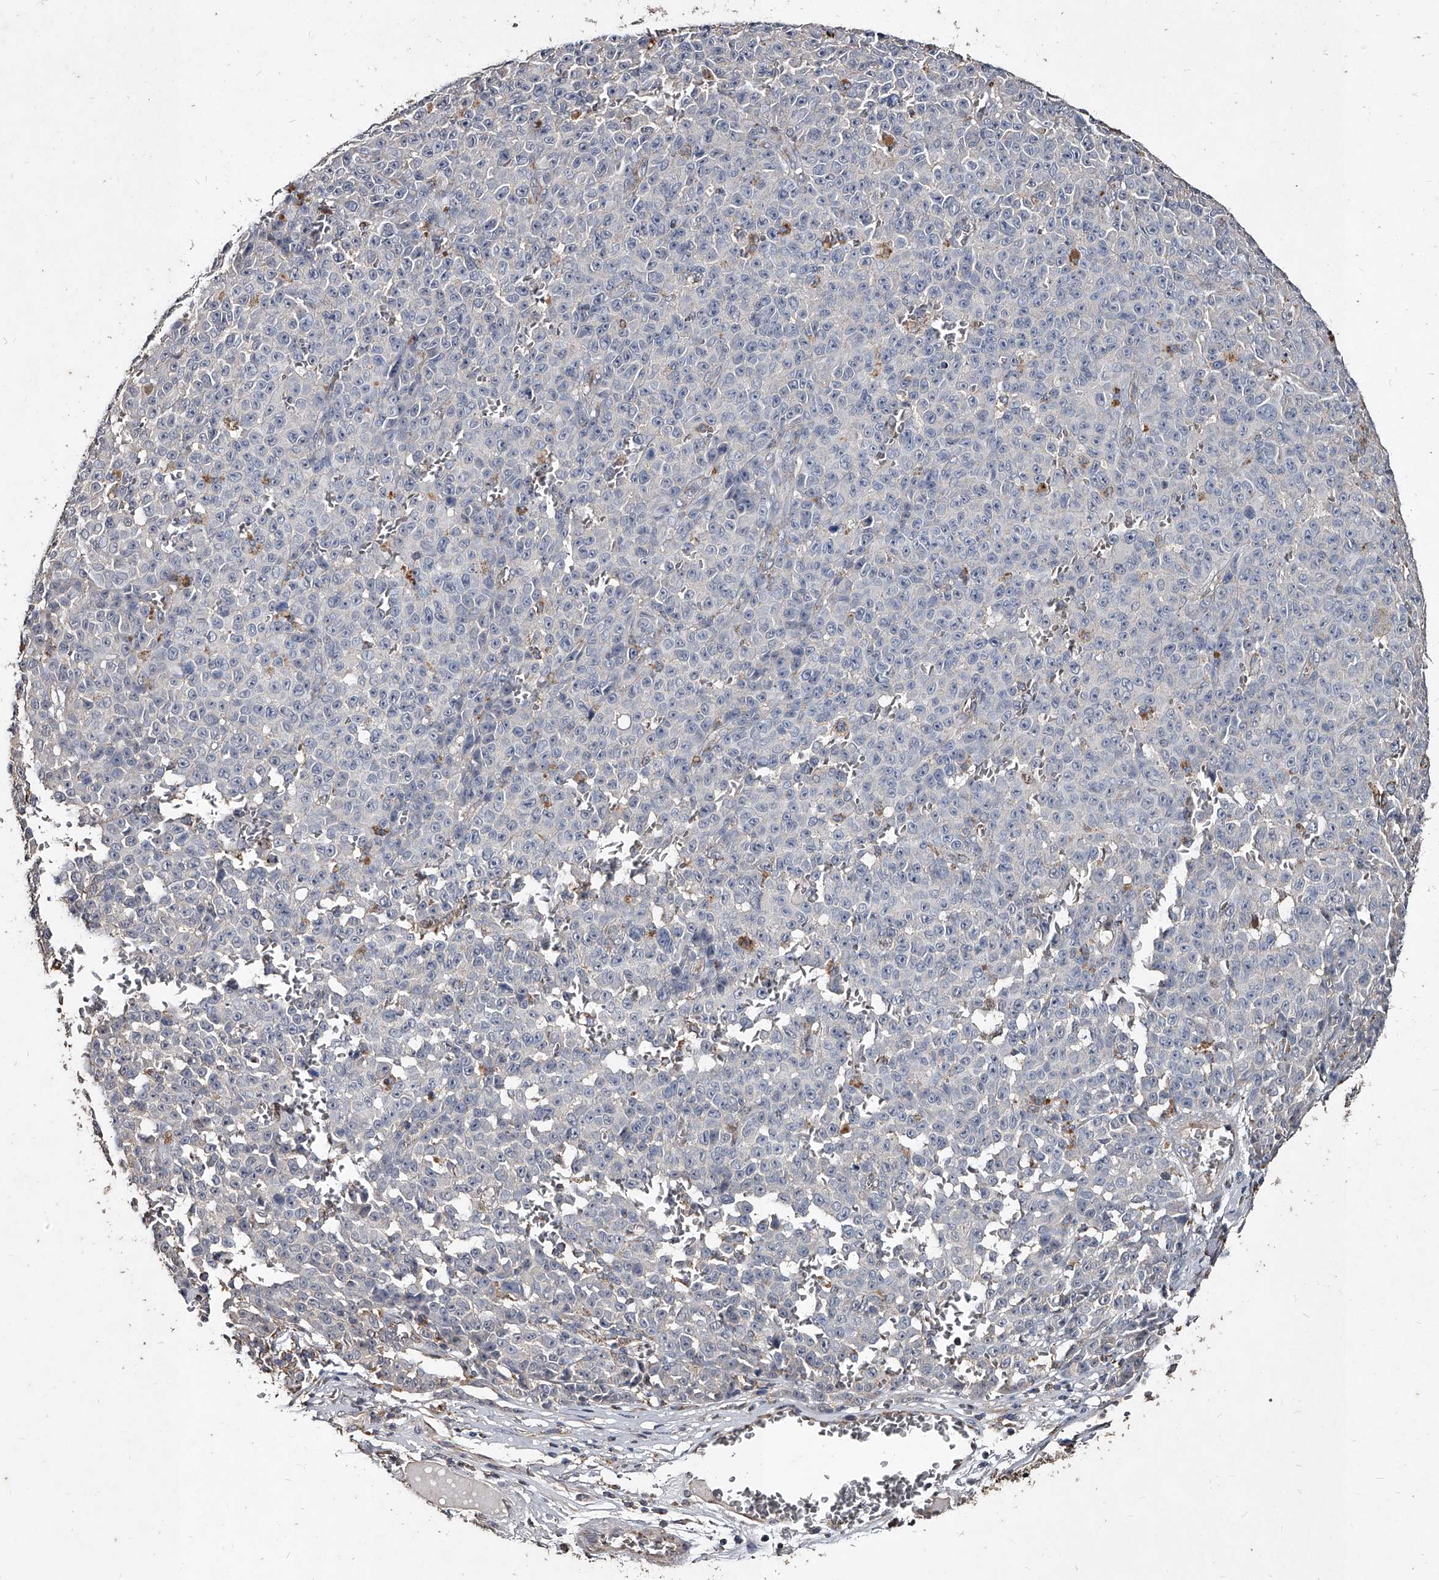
{"staining": {"intensity": "negative", "quantity": "none", "location": "none"}, "tissue": "melanoma", "cell_type": "Tumor cells", "image_type": "cancer", "snomed": [{"axis": "morphology", "description": "Malignant melanoma, NOS"}, {"axis": "topography", "description": "Skin"}], "caption": "The IHC micrograph has no significant expression in tumor cells of melanoma tissue. The staining is performed using DAB (3,3'-diaminobenzidine) brown chromogen with nuclei counter-stained in using hematoxylin.", "gene": "GPR183", "patient": {"sex": "female", "age": 82}}